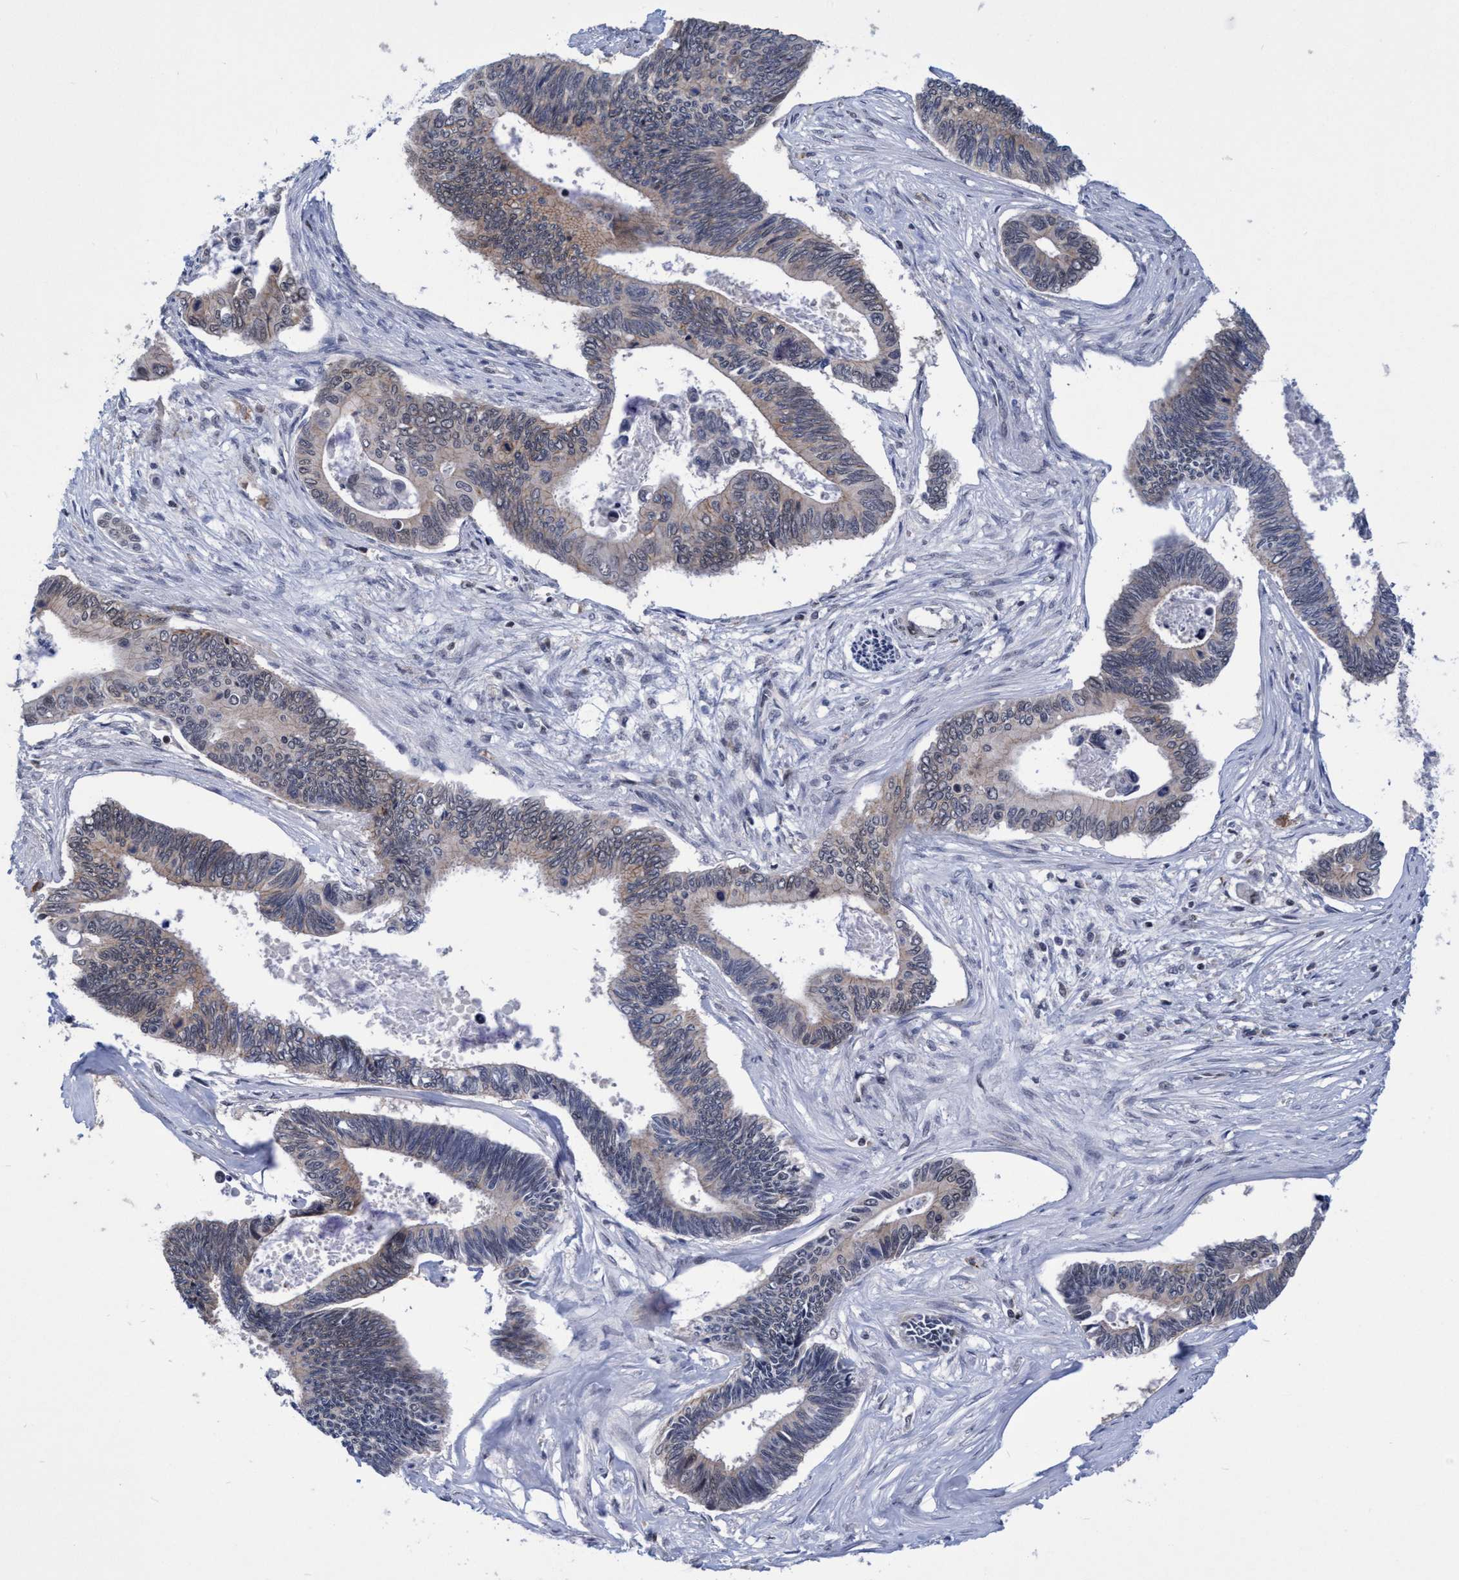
{"staining": {"intensity": "weak", "quantity": "<25%", "location": "cytoplasmic/membranous"}, "tissue": "pancreatic cancer", "cell_type": "Tumor cells", "image_type": "cancer", "snomed": [{"axis": "morphology", "description": "Adenocarcinoma, NOS"}, {"axis": "topography", "description": "Pancreas"}], "caption": "Tumor cells are negative for protein expression in human pancreatic cancer.", "gene": "C9orf78", "patient": {"sex": "female", "age": 70}}